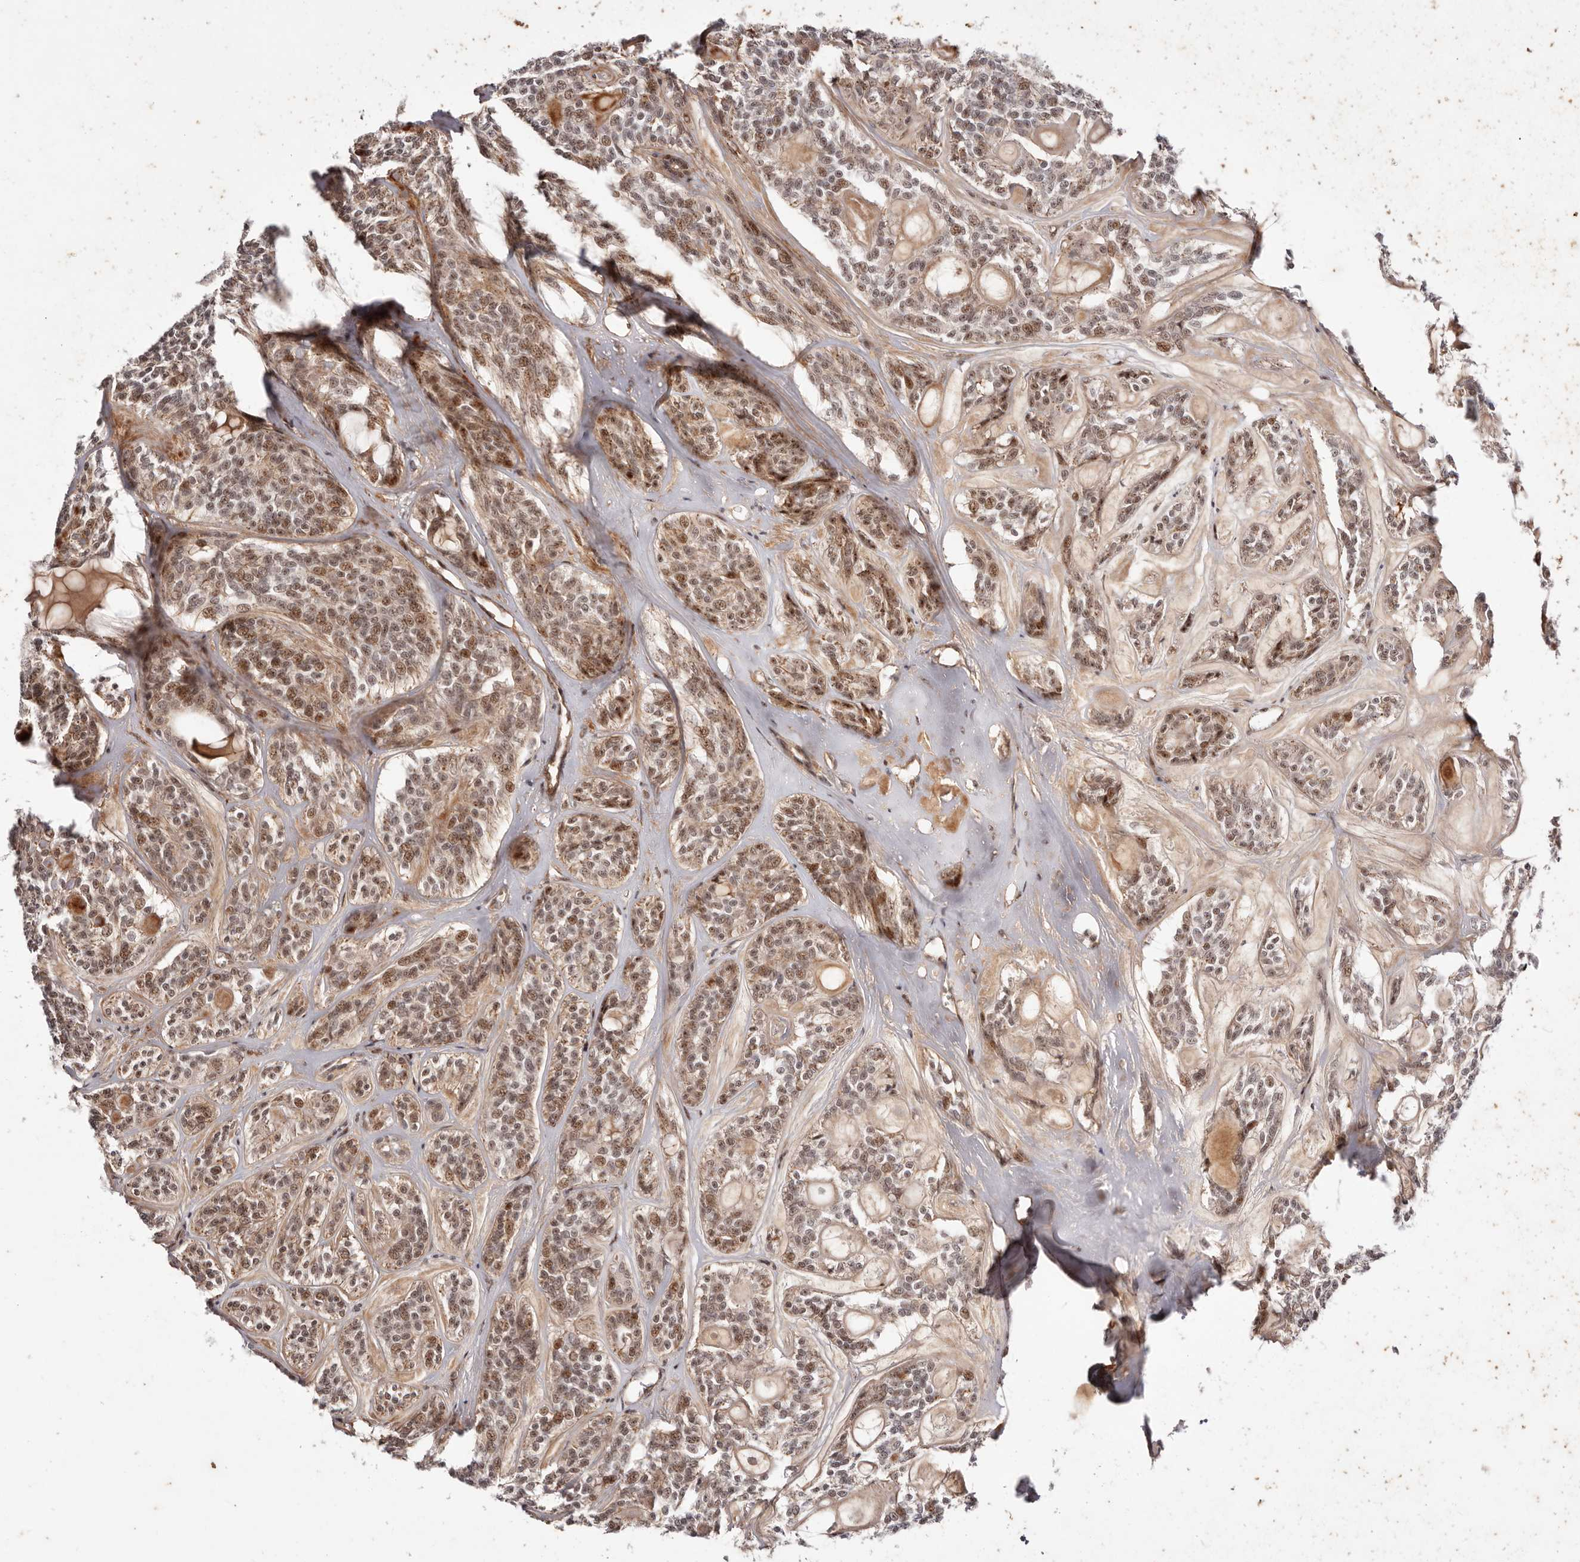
{"staining": {"intensity": "moderate", "quantity": ">75%", "location": "nuclear"}, "tissue": "head and neck cancer", "cell_type": "Tumor cells", "image_type": "cancer", "snomed": [{"axis": "morphology", "description": "Adenocarcinoma, NOS"}, {"axis": "topography", "description": "Head-Neck"}], "caption": "Head and neck adenocarcinoma stained for a protein displays moderate nuclear positivity in tumor cells.", "gene": "WRN", "patient": {"sex": "male", "age": 66}}